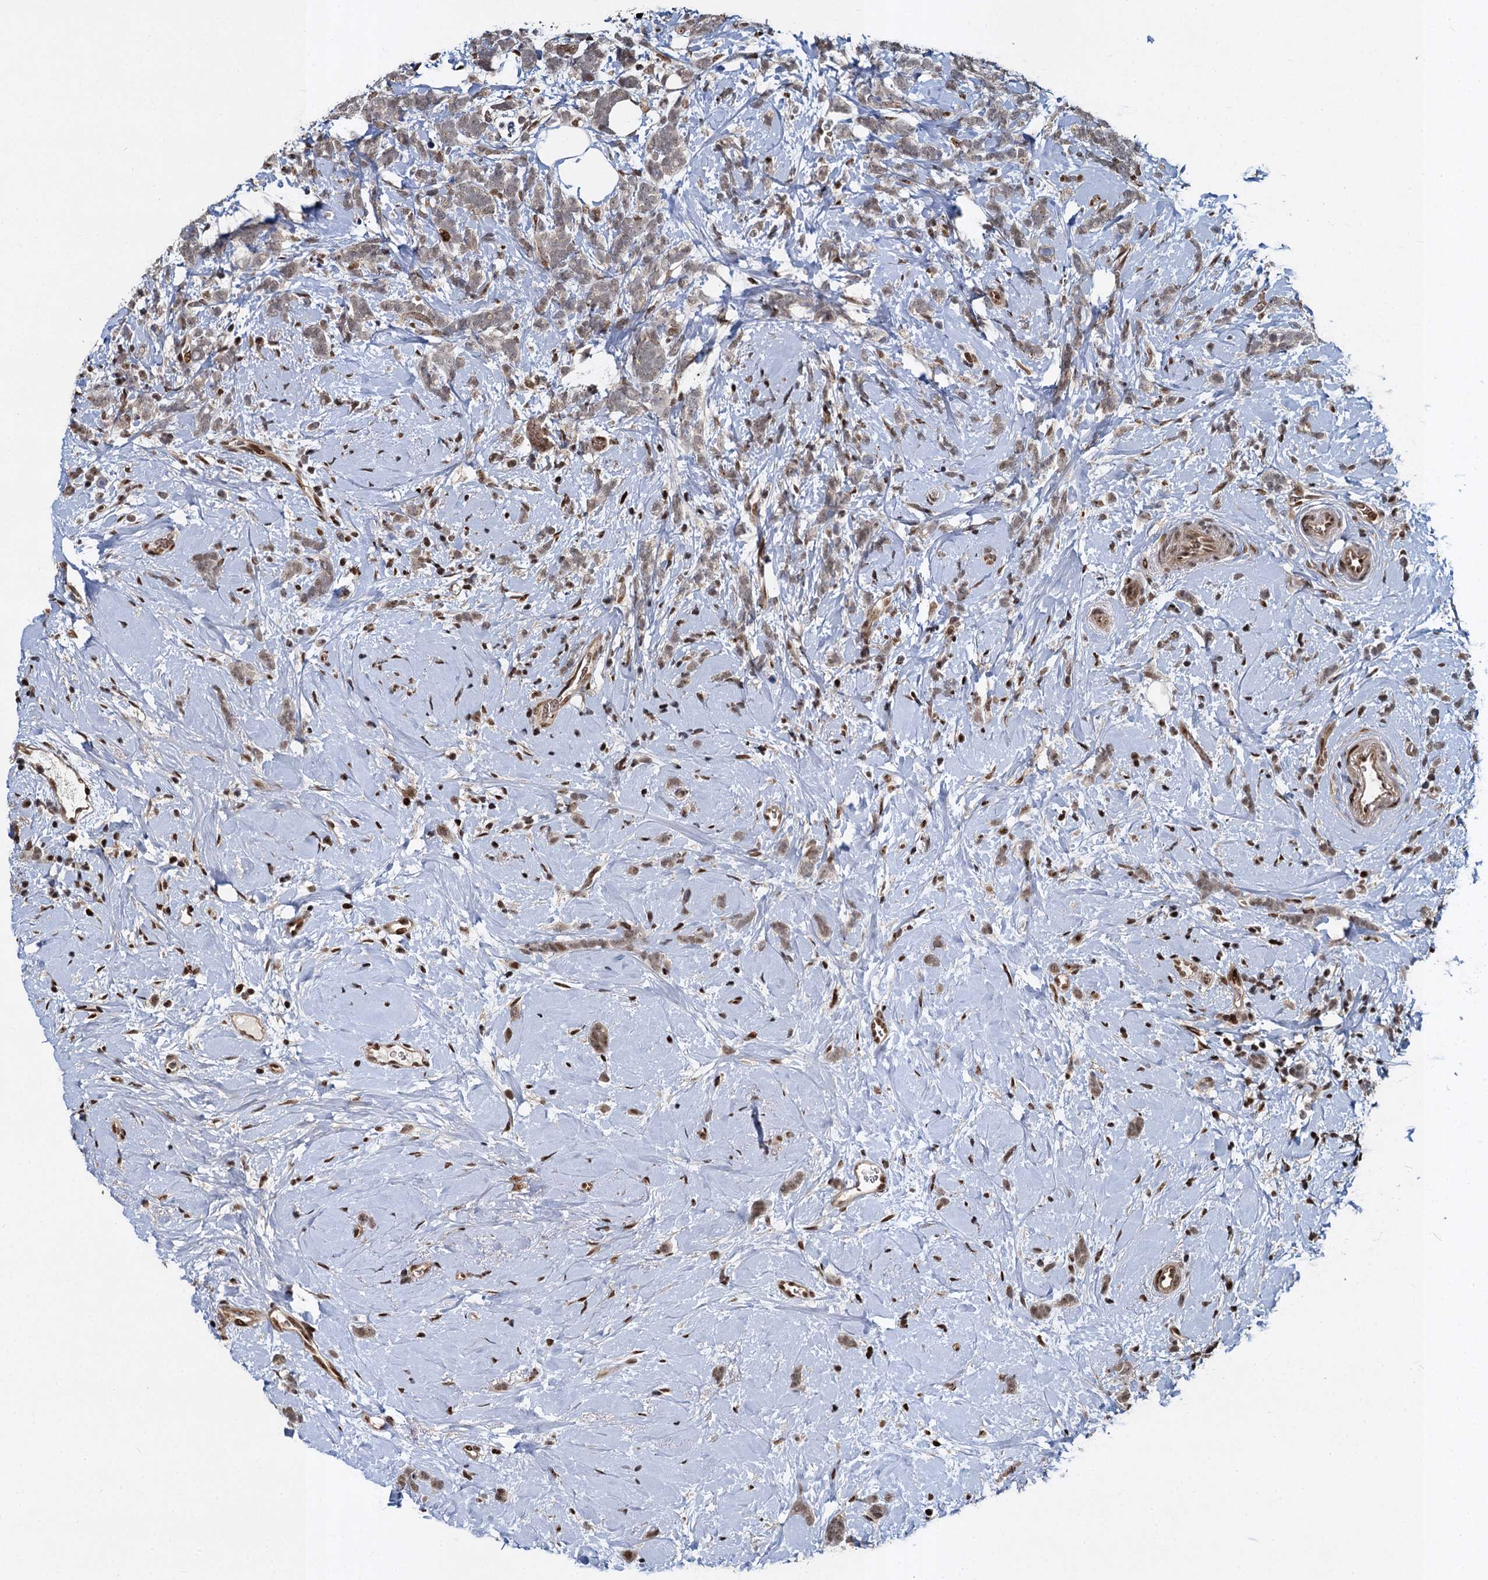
{"staining": {"intensity": "negative", "quantity": "none", "location": "none"}, "tissue": "breast cancer", "cell_type": "Tumor cells", "image_type": "cancer", "snomed": [{"axis": "morphology", "description": "Lobular carcinoma"}, {"axis": "topography", "description": "Breast"}], "caption": "Breast cancer (lobular carcinoma) was stained to show a protein in brown. There is no significant expression in tumor cells. (Stains: DAB (3,3'-diaminobenzidine) immunohistochemistry with hematoxylin counter stain, Microscopy: brightfield microscopy at high magnification).", "gene": "ANKRD49", "patient": {"sex": "female", "age": 58}}